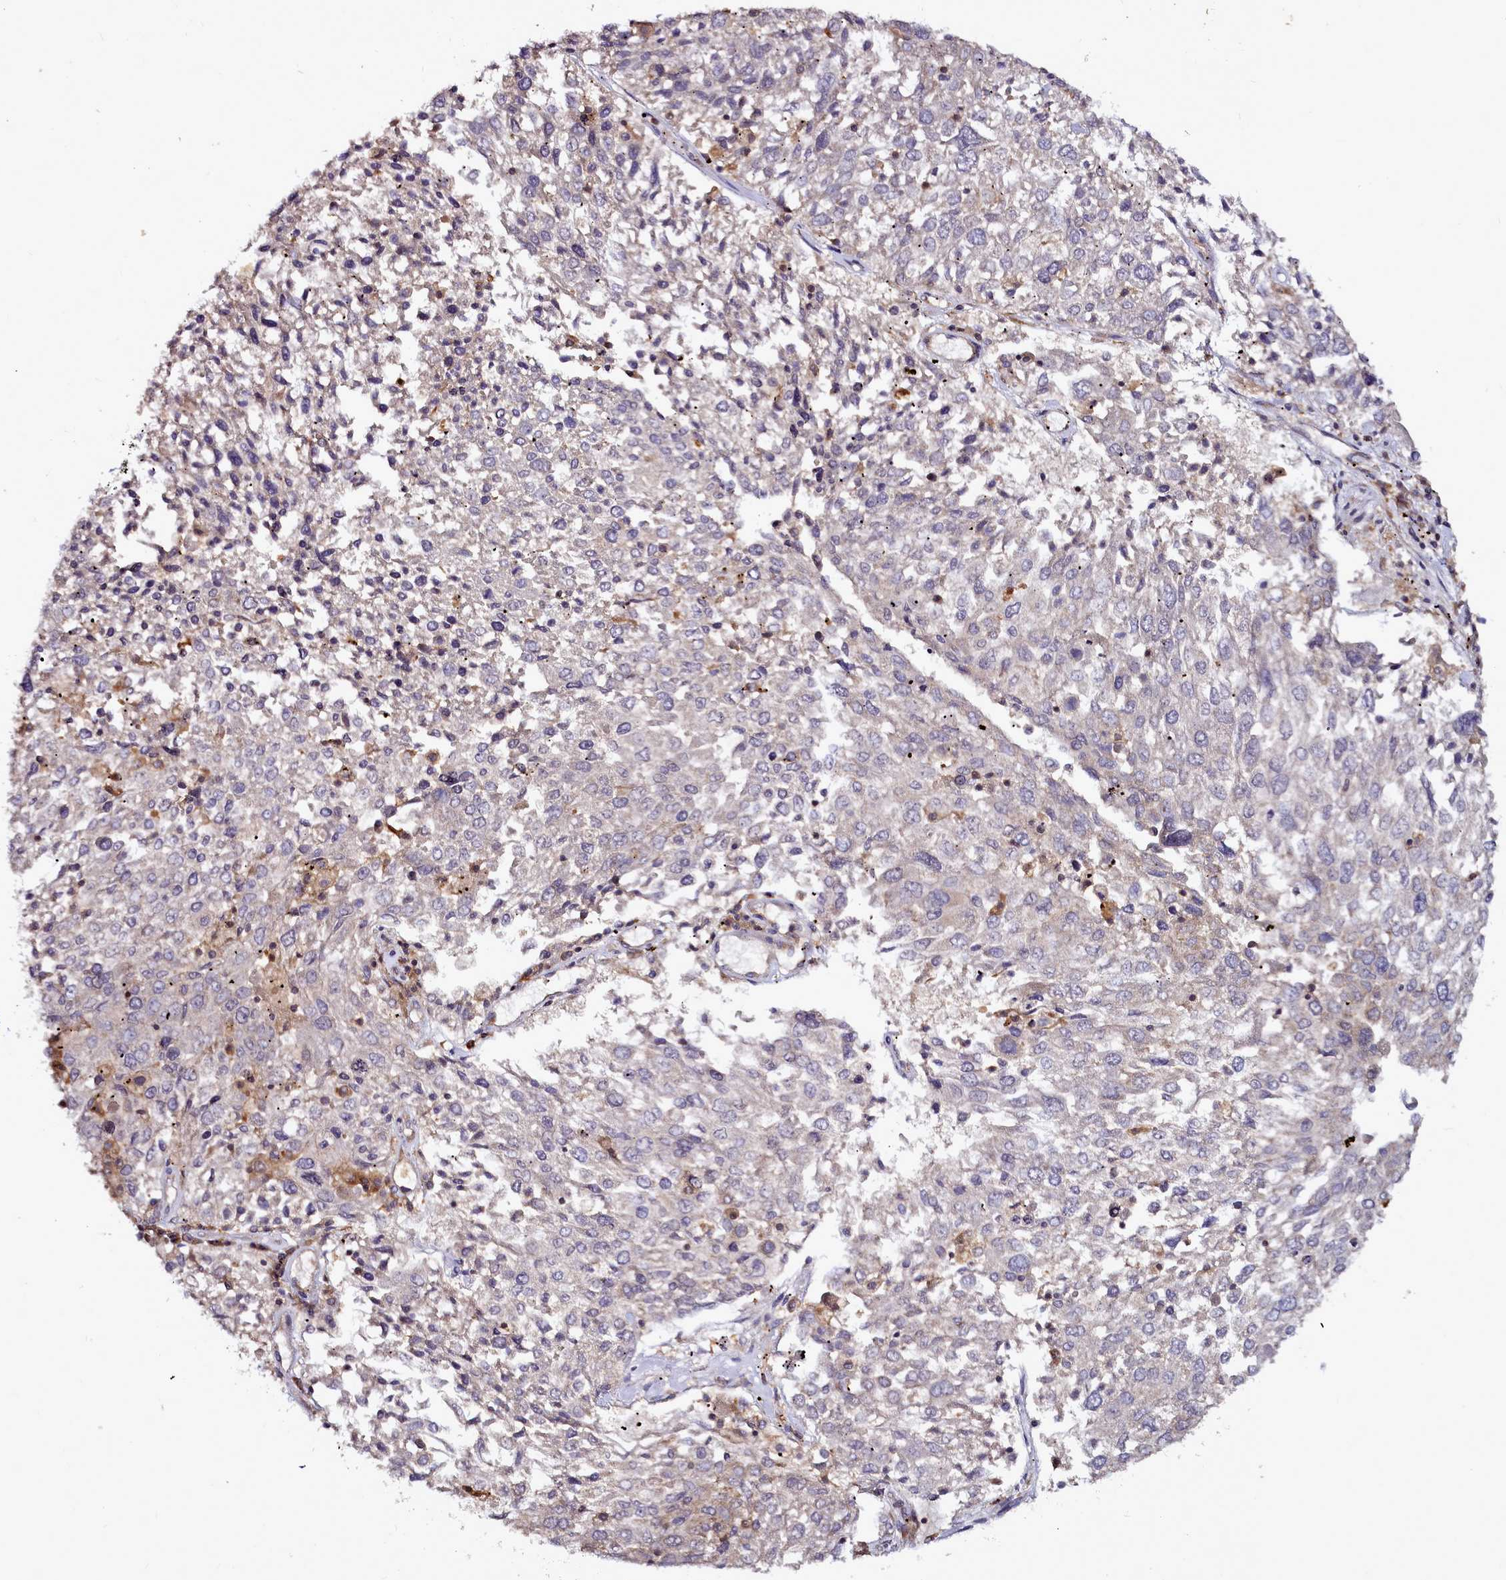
{"staining": {"intensity": "weak", "quantity": "<25%", "location": "cytoplasmic/membranous"}, "tissue": "lung cancer", "cell_type": "Tumor cells", "image_type": "cancer", "snomed": [{"axis": "morphology", "description": "Squamous cell carcinoma, NOS"}, {"axis": "topography", "description": "Lung"}], "caption": "High magnification brightfield microscopy of squamous cell carcinoma (lung) stained with DAB (3,3'-diaminobenzidine) (brown) and counterstained with hematoxylin (blue): tumor cells show no significant staining. Nuclei are stained in blue.", "gene": "NCKAP1L", "patient": {"sex": "male", "age": 65}}